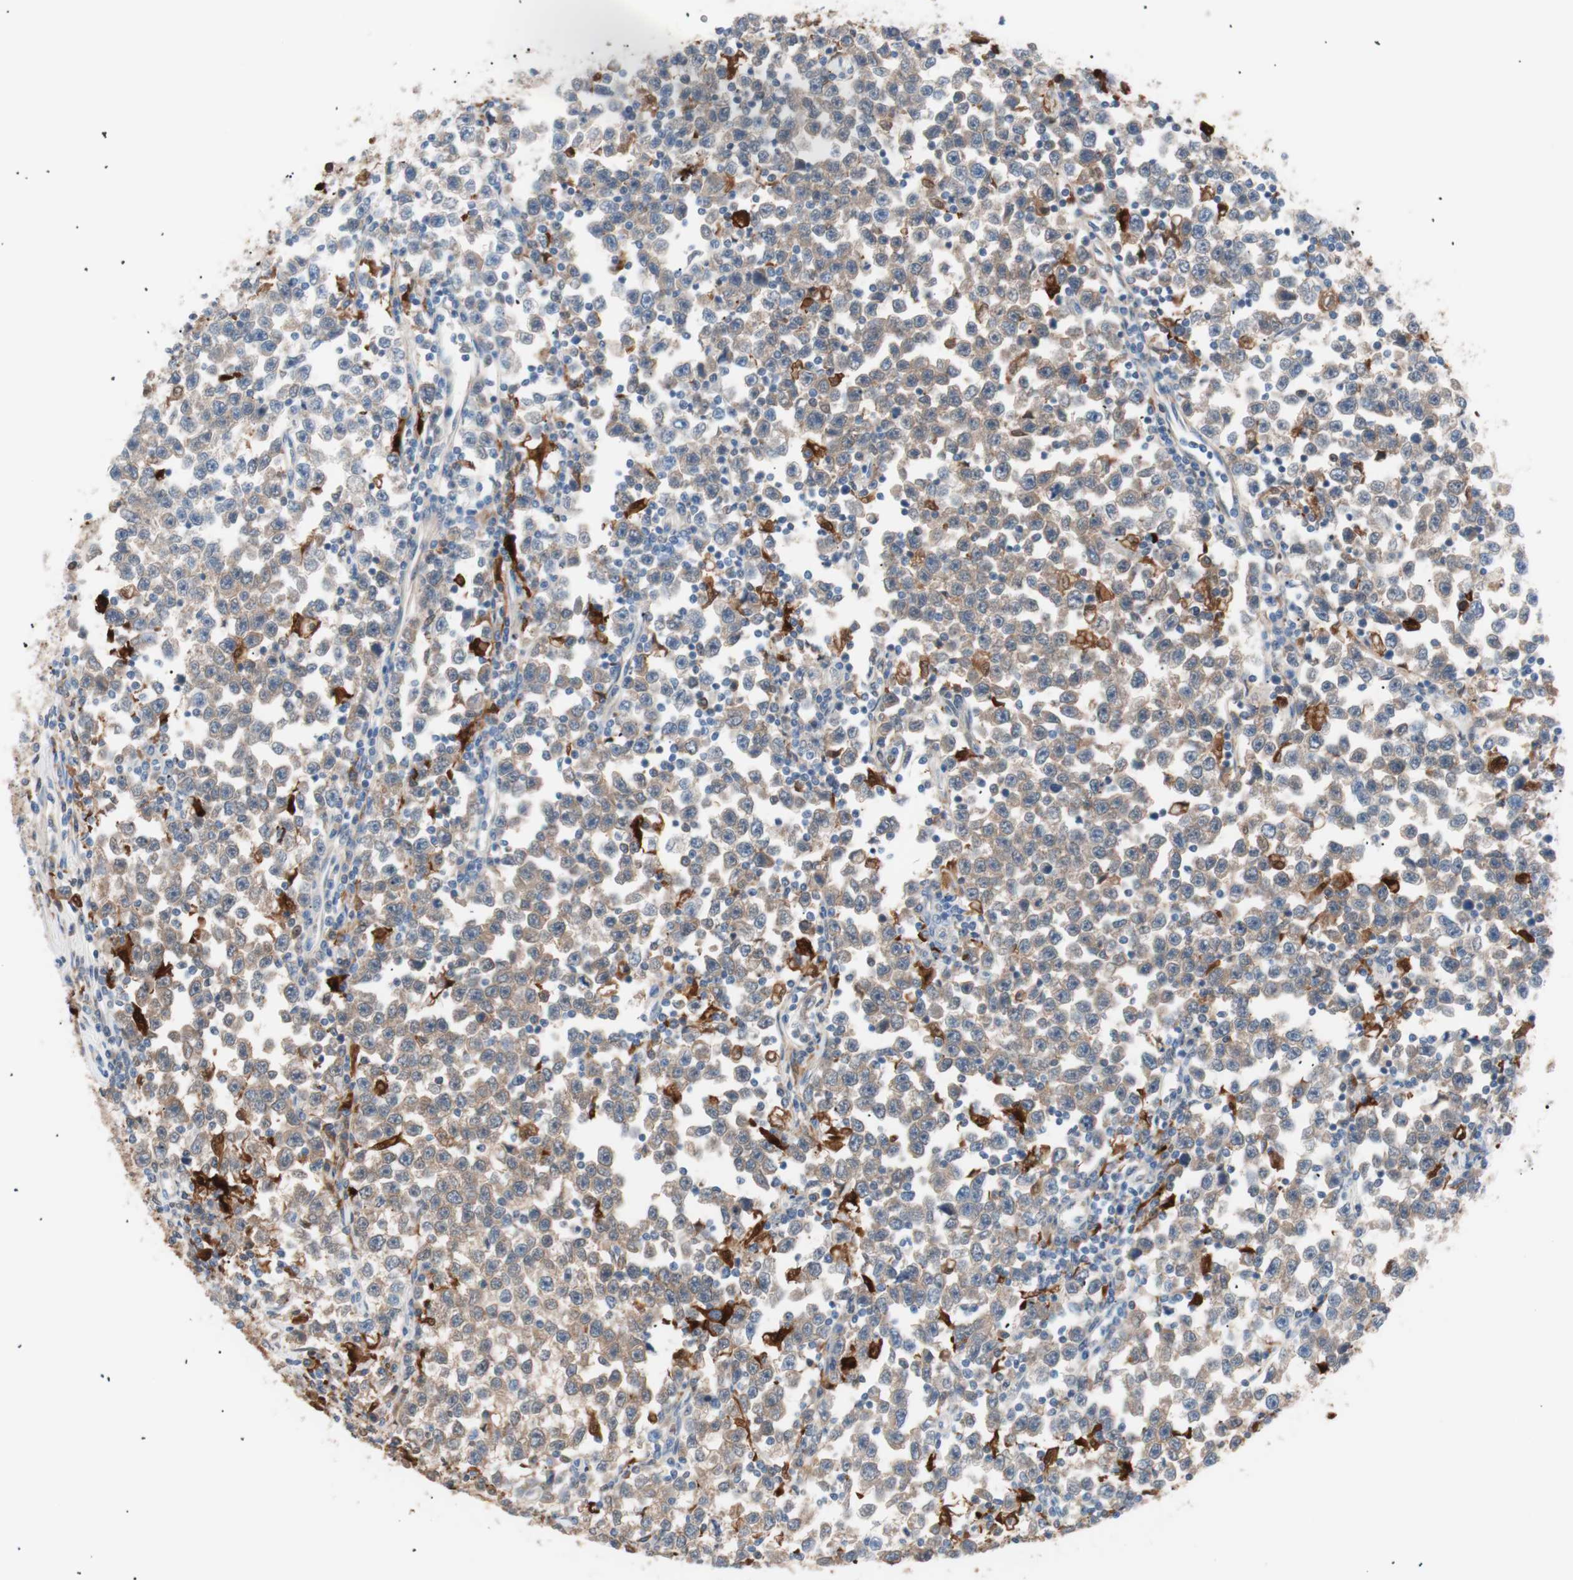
{"staining": {"intensity": "weak", "quantity": ">75%", "location": "cytoplasmic/membranous"}, "tissue": "testis cancer", "cell_type": "Tumor cells", "image_type": "cancer", "snomed": [{"axis": "morphology", "description": "Seminoma, NOS"}, {"axis": "topography", "description": "Testis"}], "caption": "A low amount of weak cytoplasmic/membranous staining is seen in about >75% of tumor cells in testis cancer tissue. (IHC, brightfield microscopy, high magnification).", "gene": "IL18", "patient": {"sex": "male", "age": 43}}